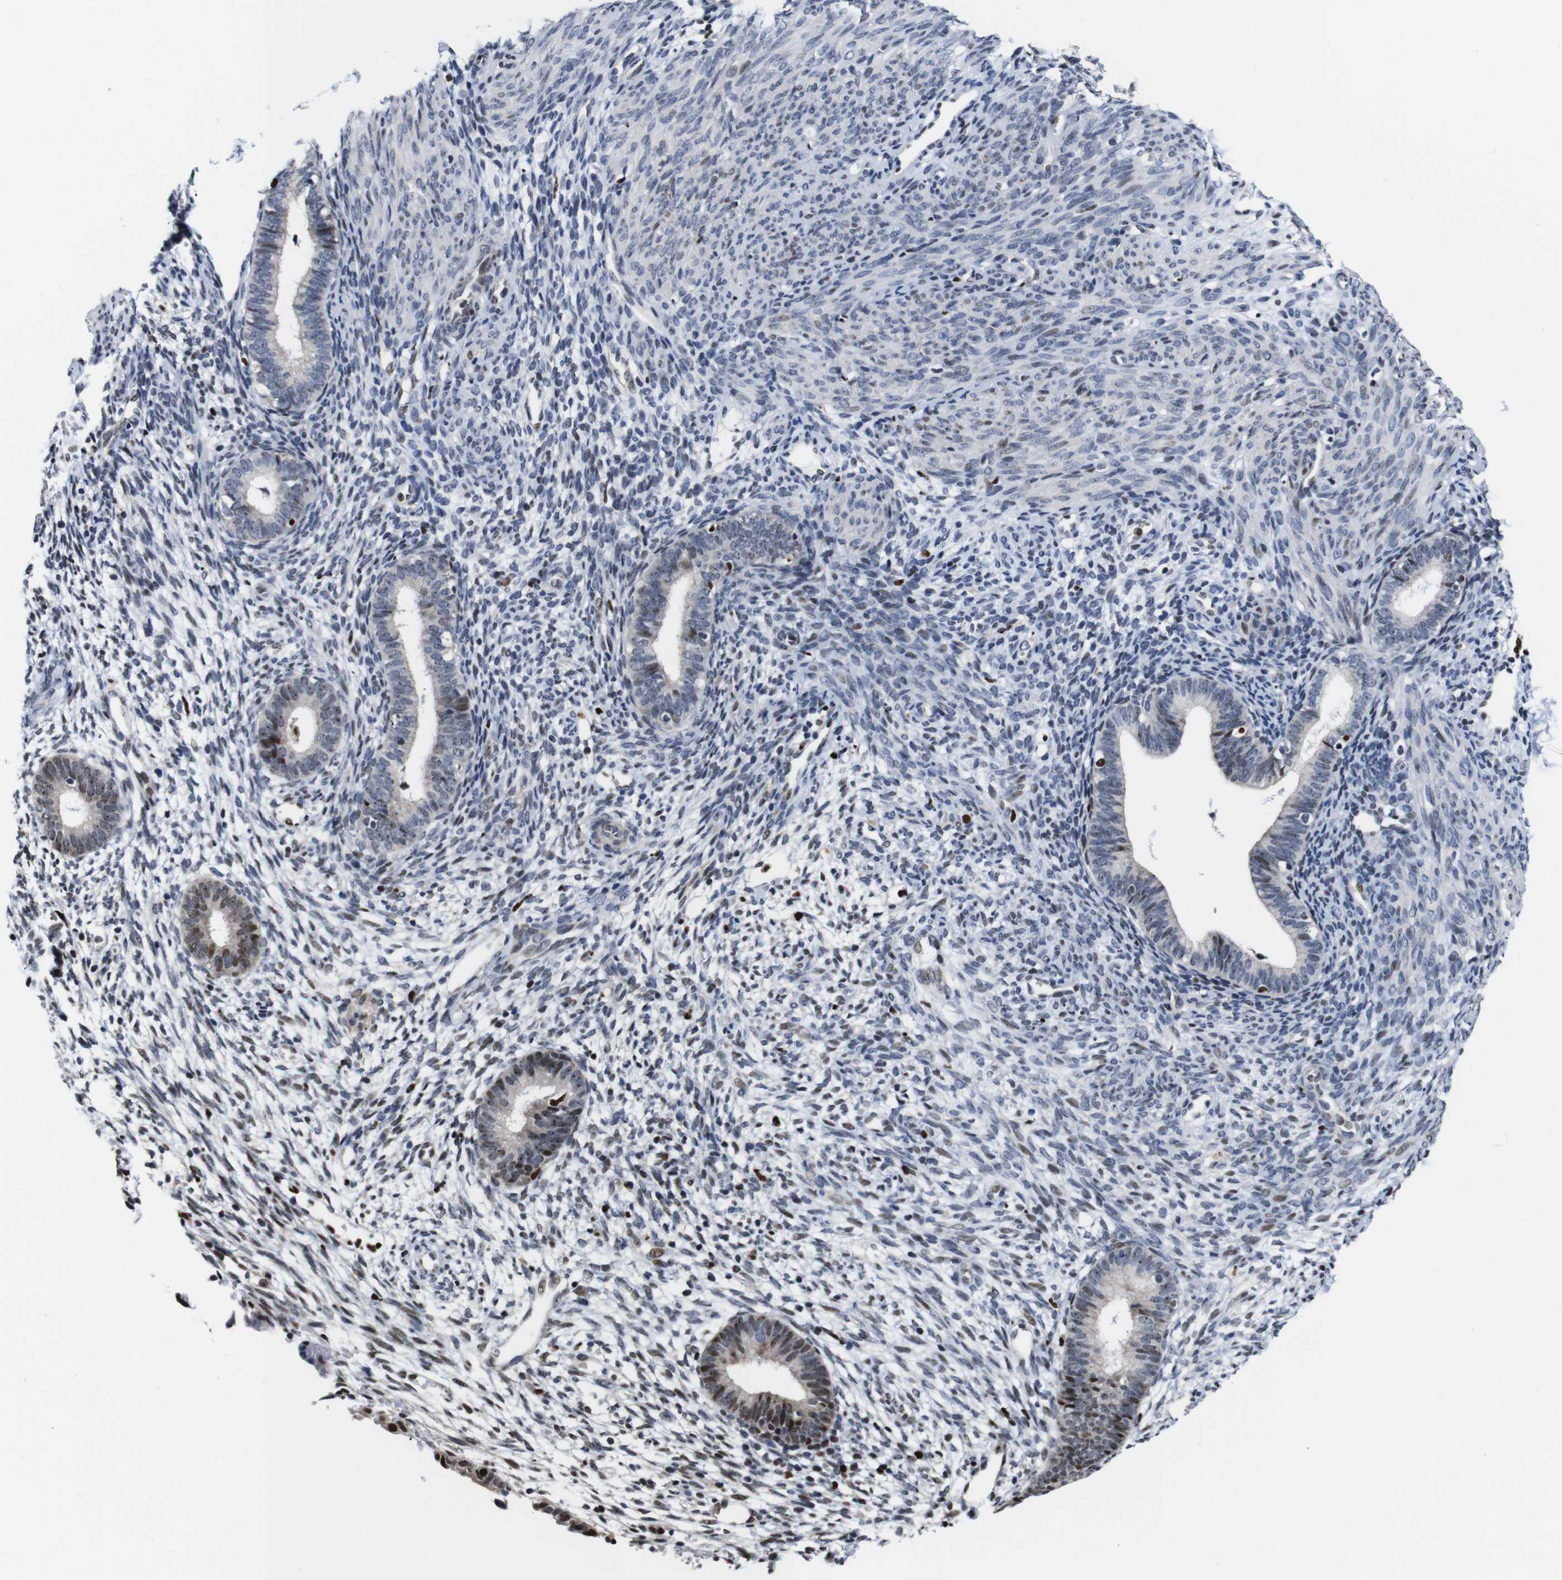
{"staining": {"intensity": "weak", "quantity": "<25%", "location": "nuclear"}, "tissue": "endometrium", "cell_type": "Cells in endometrial stroma", "image_type": "normal", "snomed": [{"axis": "morphology", "description": "Normal tissue, NOS"}, {"axis": "morphology", "description": "Adenocarcinoma, NOS"}, {"axis": "topography", "description": "Endometrium"}, {"axis": "topography", "description": "Ovary"}], "caption": "DAB (3,3'-diaminobenzidine) immunohistochemical staining of unremarkable human endometrium shows no significant staining in cells in endometrial stroma. Brightfield microscopy of IHC stained with DAB (3,3'-diaminobenzidine) (brown) and hematoxylin (blue), captured at high magnification.", "gene": "GATA6", "patient": {"sex": "female", "age": 68}}